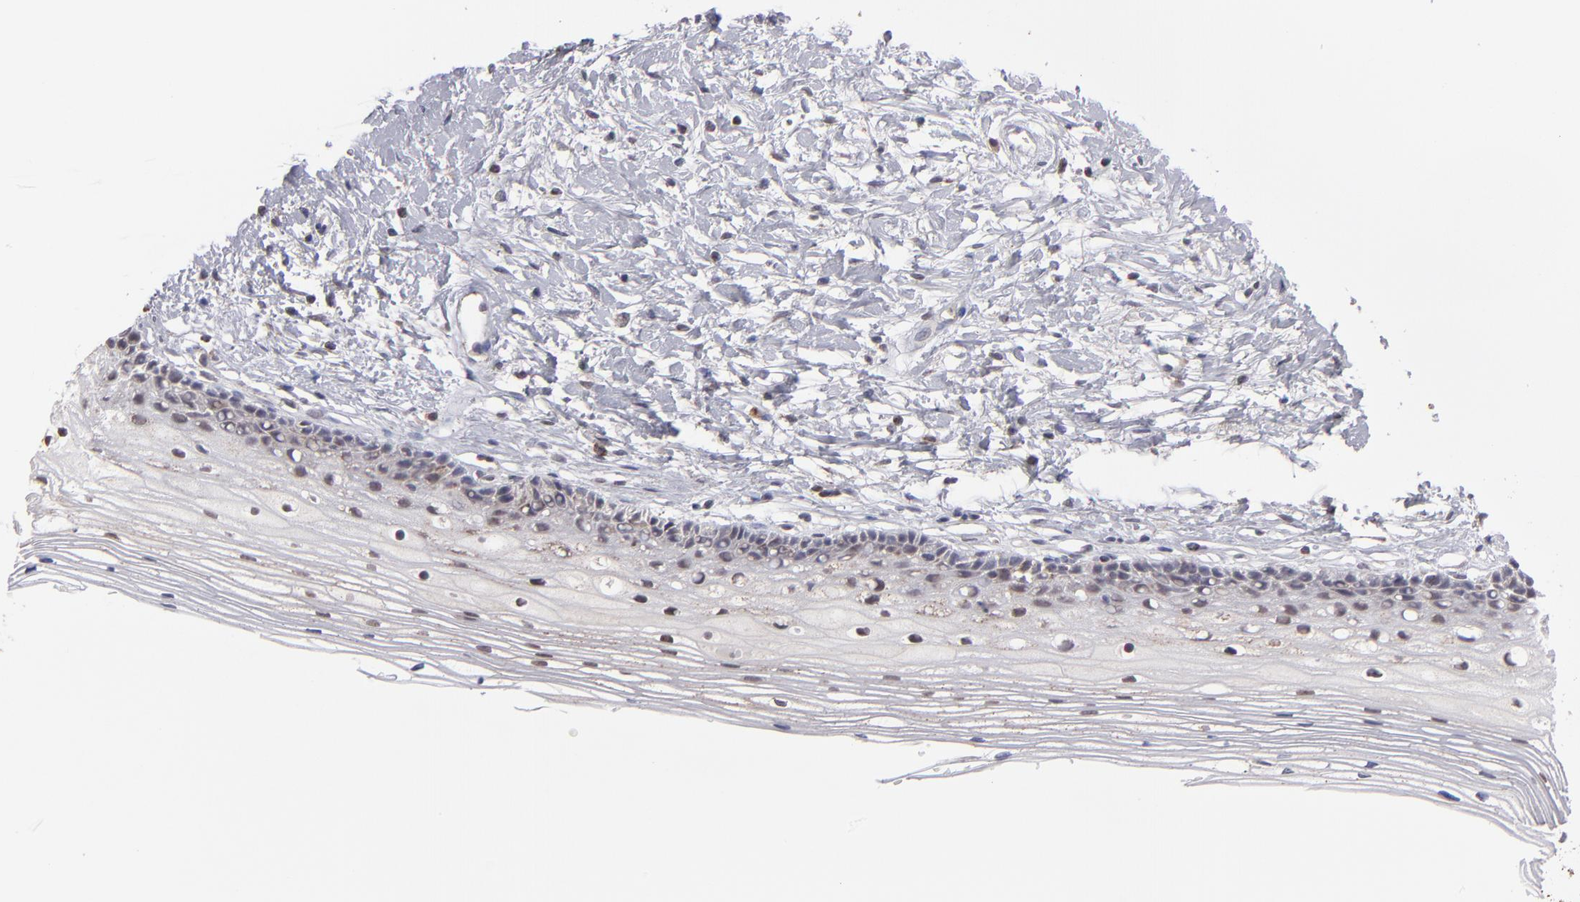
{"staining": {"intensity": "weak", "quantity": ">75%", "location": "cytoplasmic/membranous,nuclear"}, "tissue": "cervix", "cell_type": "Glandular cells", "image_type": "normal", "snomed": [{"axis": "morphology", "description": "Normal tissue, NOS"}, {"axis": "topography", "description": "Cervix"}], "caption": "High-power microscopy captured an immunohistochemistry image of benign cervix, revealing weak cytoplasmic/membranous,nuclear expression in approximately >75% of glandular cells.", "gene": "SLC15A1", "patient": {"sex": "female", "age": 77}}